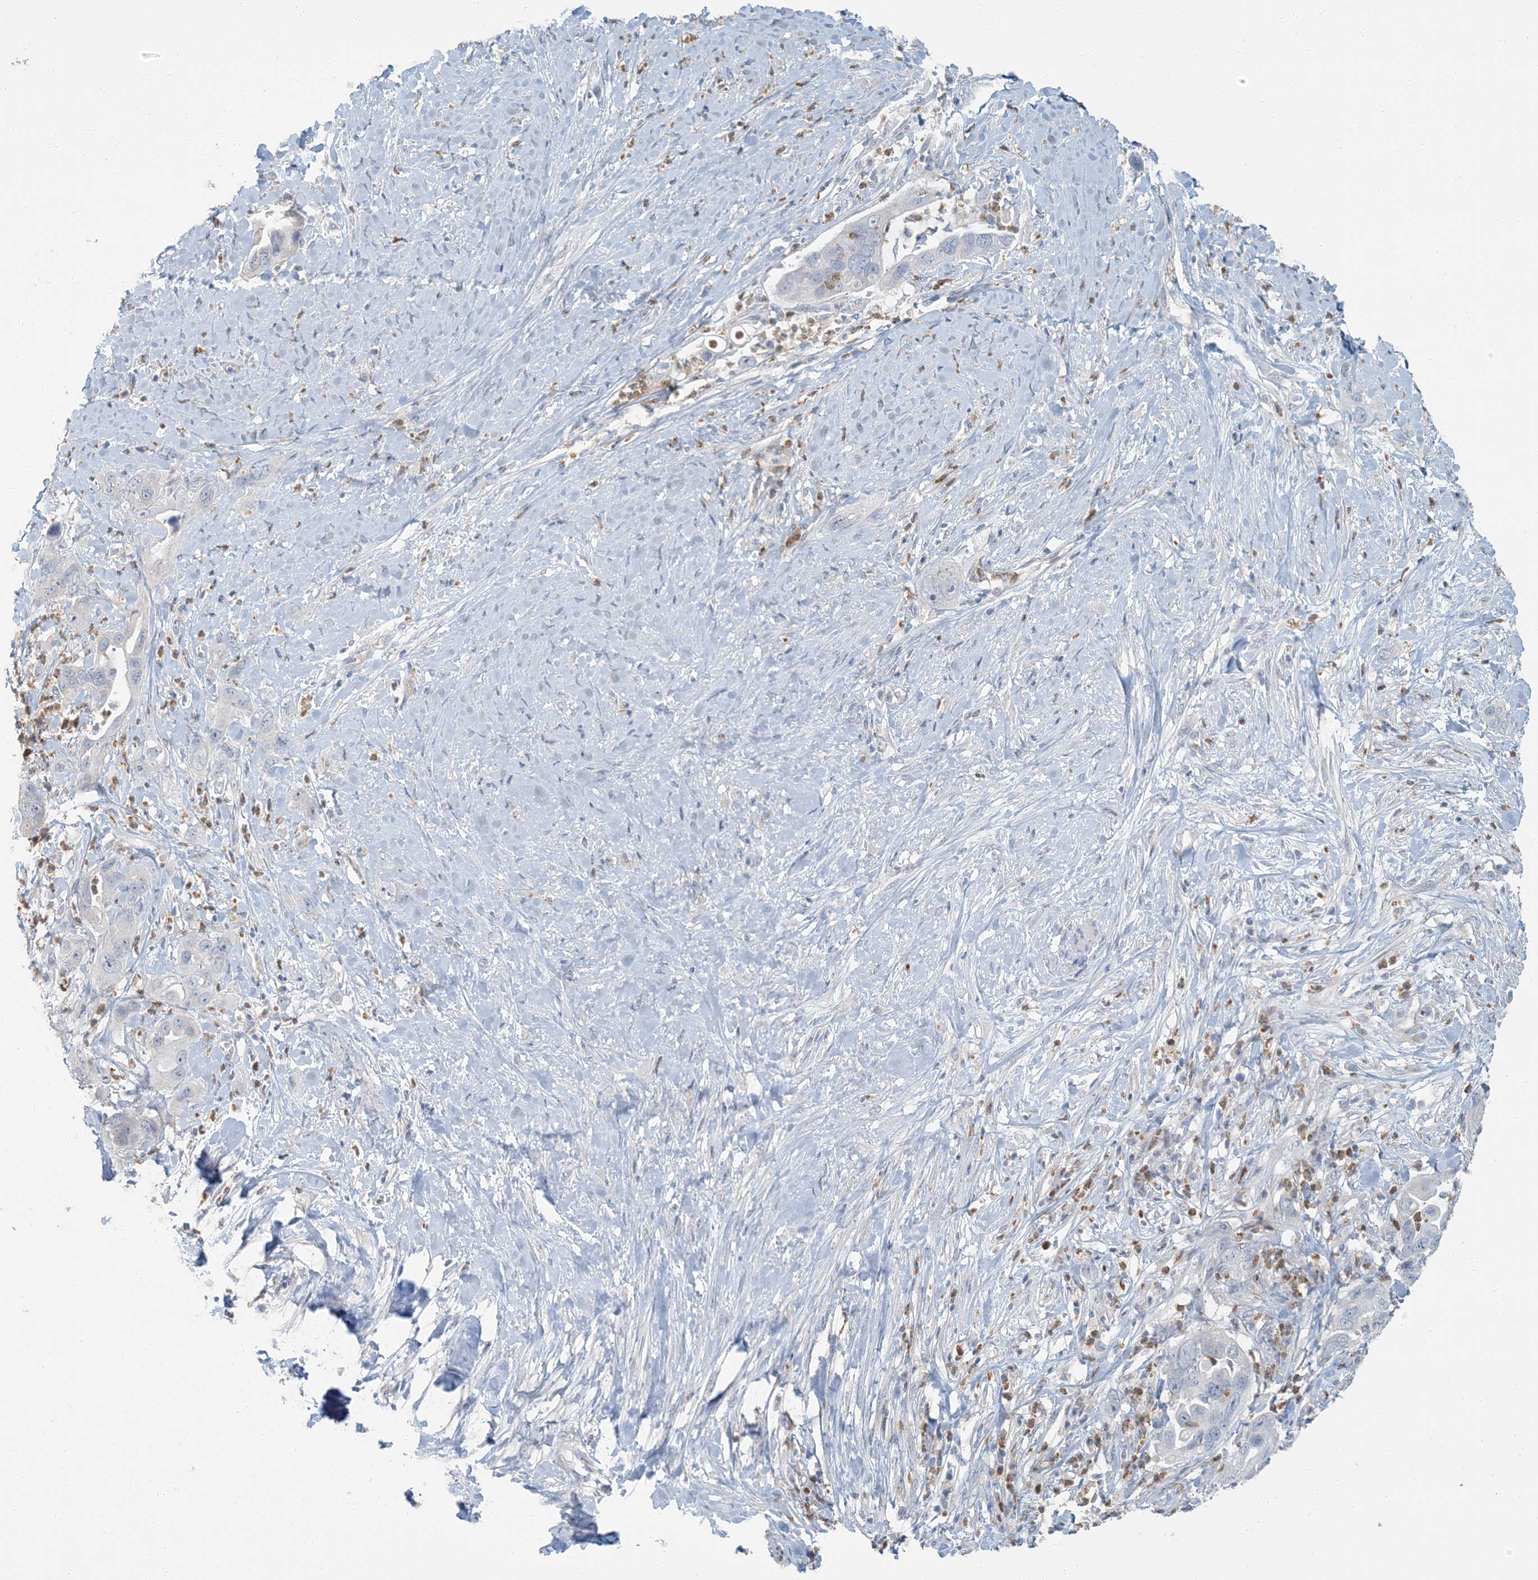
{"staining": {"intensity": "negative", "quantity": "none", "location": "none"}, "tissue": "pancreatic cancer", "cell_type": "Tumor cells", "image_type": "cancer", "snomed": [{"axis": "morphology", "description": "Adenocarcinoma, NOS"}, {"axis": "topography", "description": "Pancreas"}], "caption": "High magnification brightfield microscopy of pancreatic adenocarcinoma stained with DAB (3,3'-diaminobenzidine) (brown) and counterstained with hematoxylin (blue): tumor cells show no significant staining. The staining was performed using DAB to visualize the protein expression in brown, while the nuclei were stained in blue with hematoxylin (Magnification: 20x).", "gene": "EPHA4", "patient": {"sex": "female", "age": 71}}